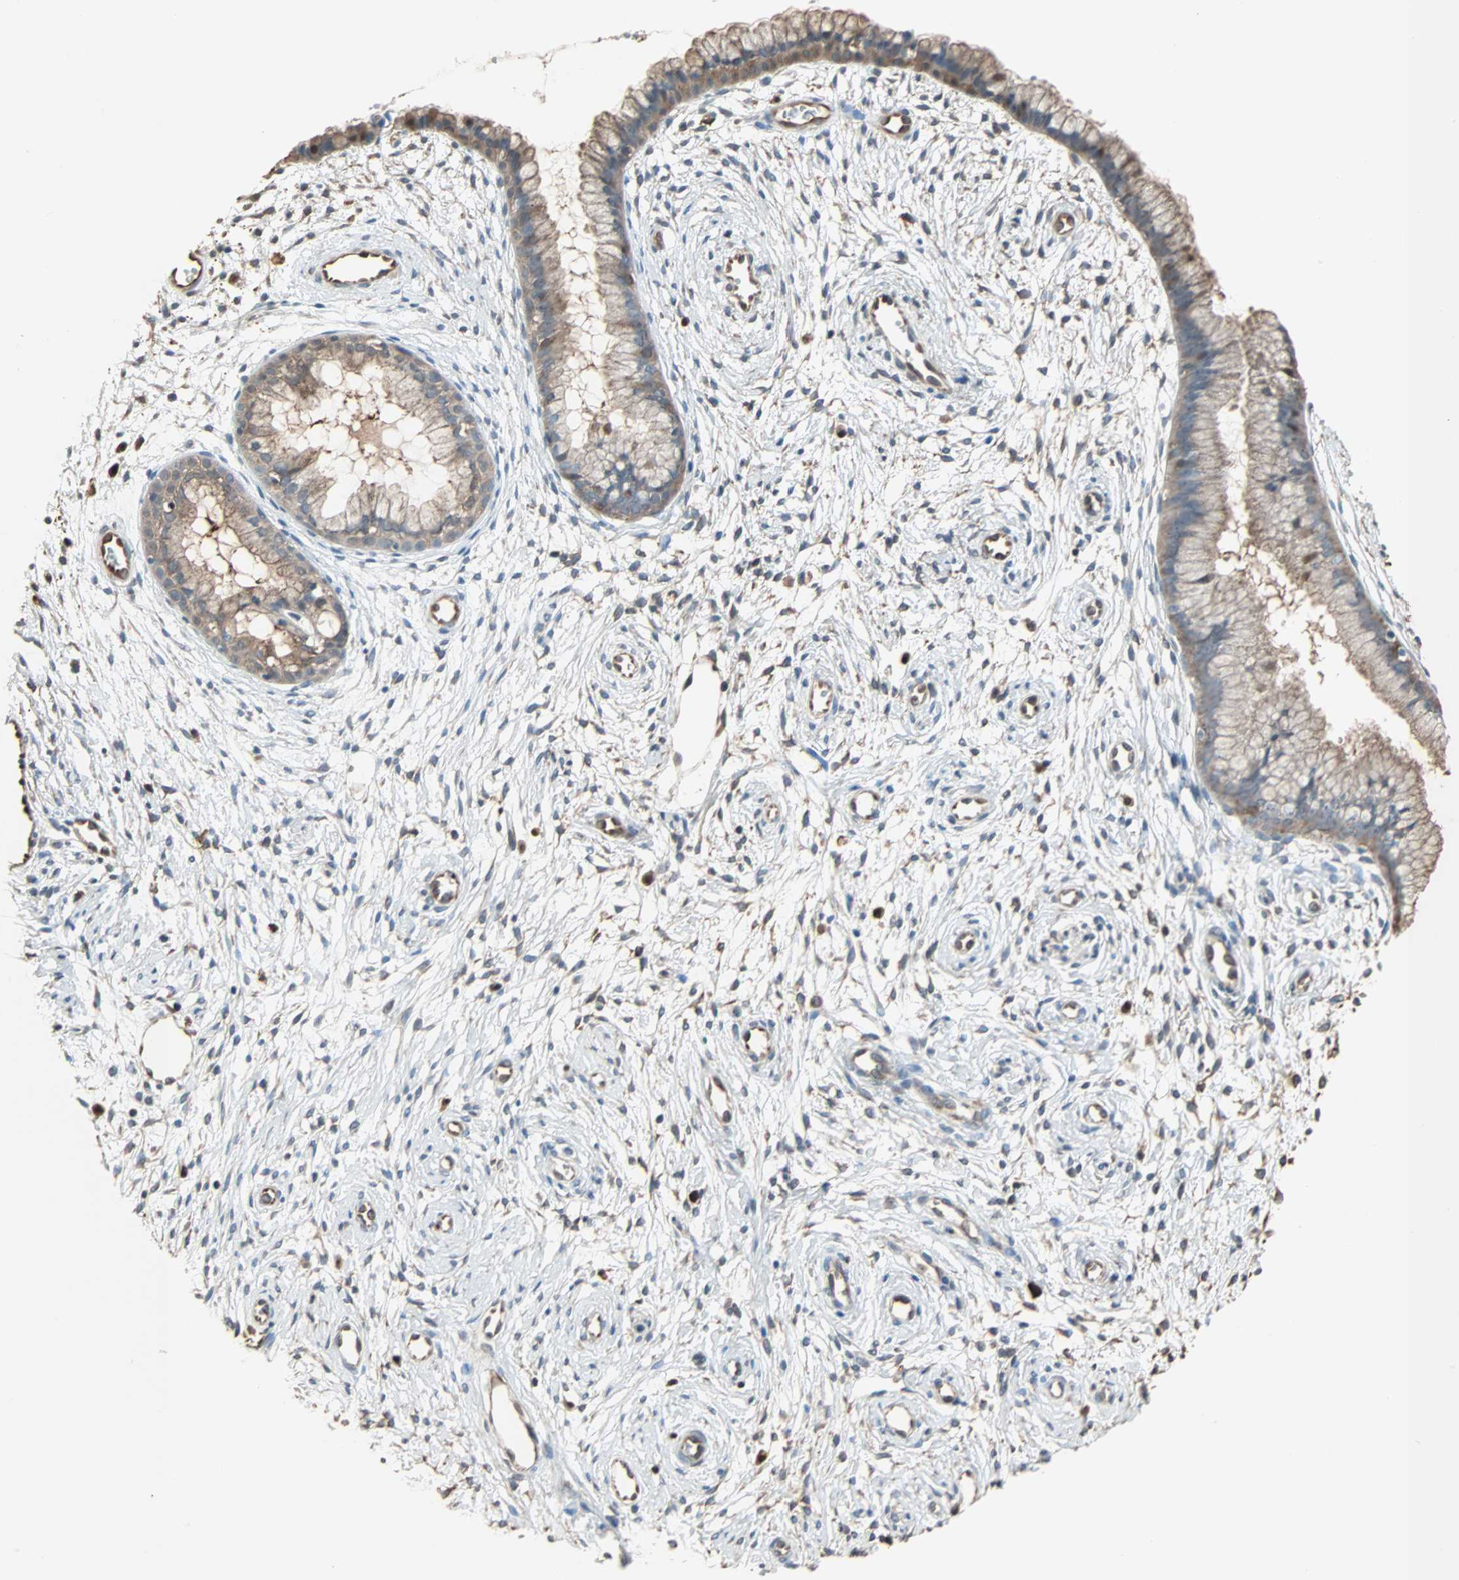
{"staining": {"intensity": "moderate", "quantity": ">75%", "location": "cytoplasmic/membranous"}, "tissue": "cervix", "cell_type": "Glandular cells", "image_type": "normal", "snomed": [{"axis": "morphology", "description": "Normal tissue, NOS"}, {"axis": "topography", "description": "Cervix"}], "caption": "Protein analysis of normal cervix reveals moderate cytoplasmic/membranous staining in about >75% of glandular cells. Nuclei are stained in blue.", "gene": "PRDX1", "patient": {"sex": "female", "age": 39}}